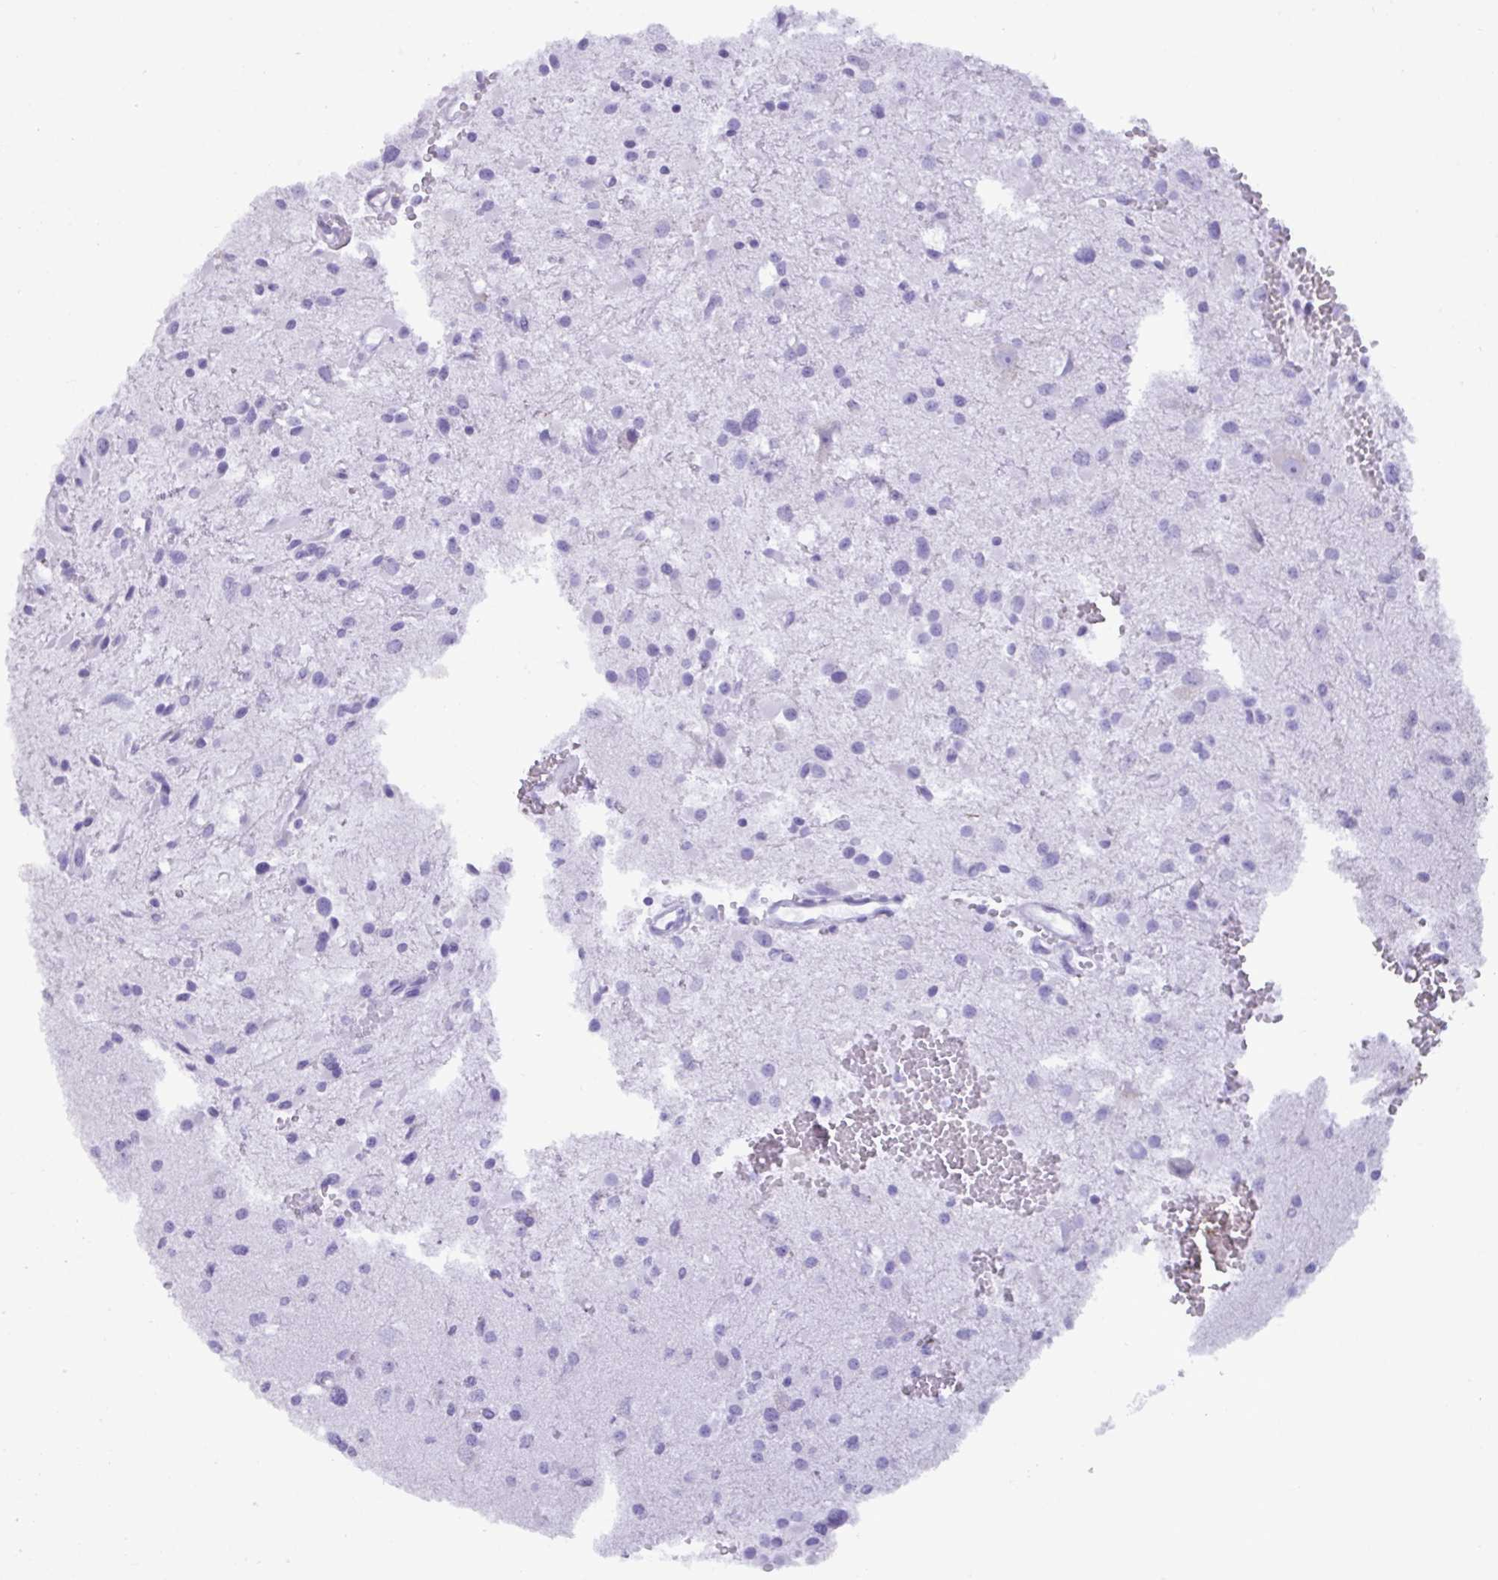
{"staining": {"intensity": "negative", "quantity": "none", "location": "none"}, "tissue": "glioma", "cell_type": "Tumor cells", "image_type": "cancer", "snomed": [{"axis": "morphology", "description": "Glioma, malignant, High grade"}, {"axis": "topography", "description": "Brain"}], "caption": "Tumor cells are negative for protein expression in human glioma. The staining is performed using DAB (3,3'-diaminobenzidine) brown chromogen with nuclei counter-stained in using hematoxylin.", "gene": "C4orf33", "patient": {"sex": "male", "age": 54}}